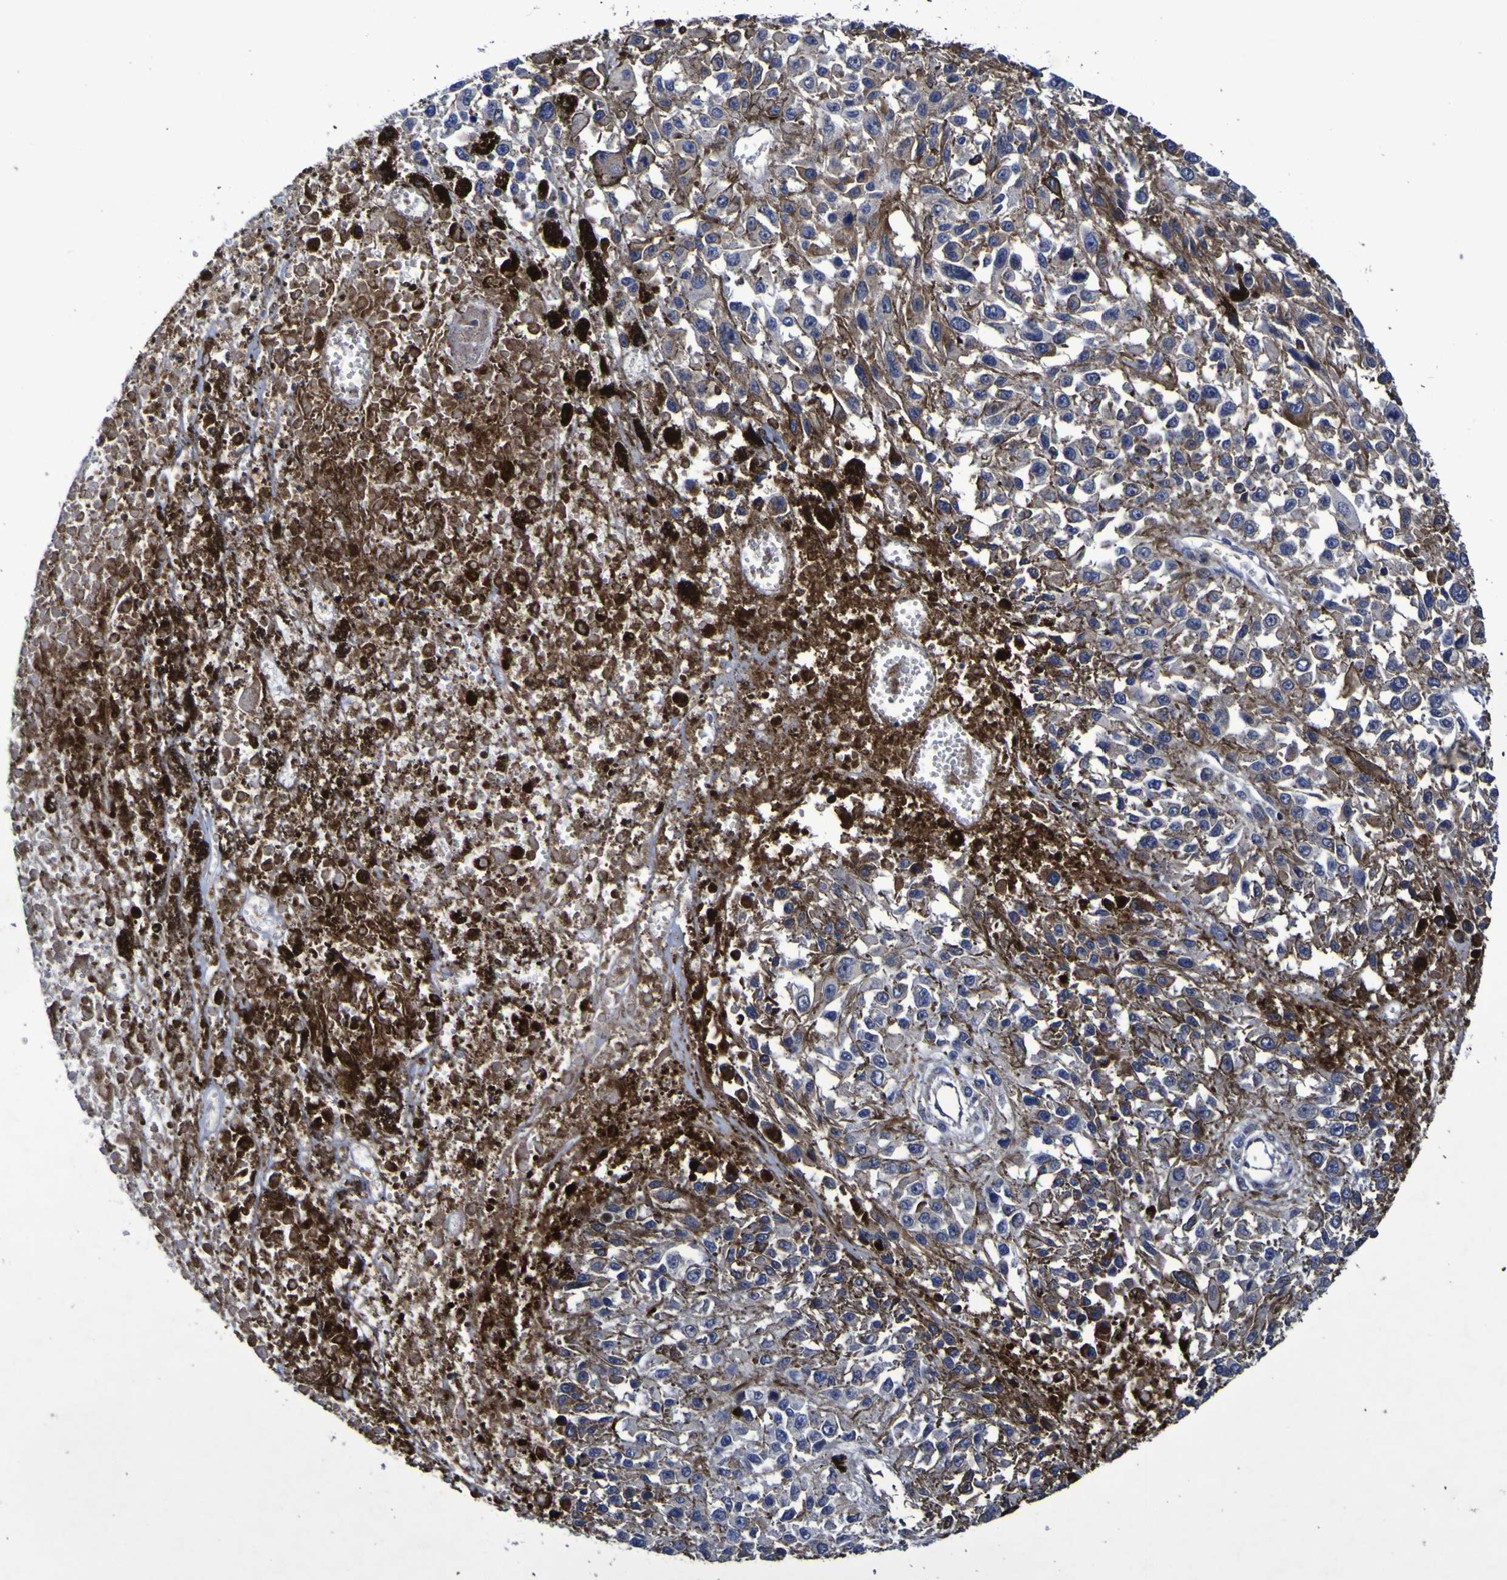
{"staining": {"intensity": "moderate", "quantity": ">75%", "location": "cytoplasmic/membranous"}, "tissue": "melanoma", "cell_type": "Tumor cells", "image_type": "cancer", "snomed": [{"axis": "morphology", "description": "Malignant melanoma, Metastatic site"}, {"axis": "topography", "description": "Lymph node"}], "caption": "Melanoma tissue demonstrates moderate cytoplasmic/membranous positivity in about >75% of tumor cells, visualized by immunohistochemistry.", "gene": "MGLL", "patient": {"sex": "male", "age": 59}}